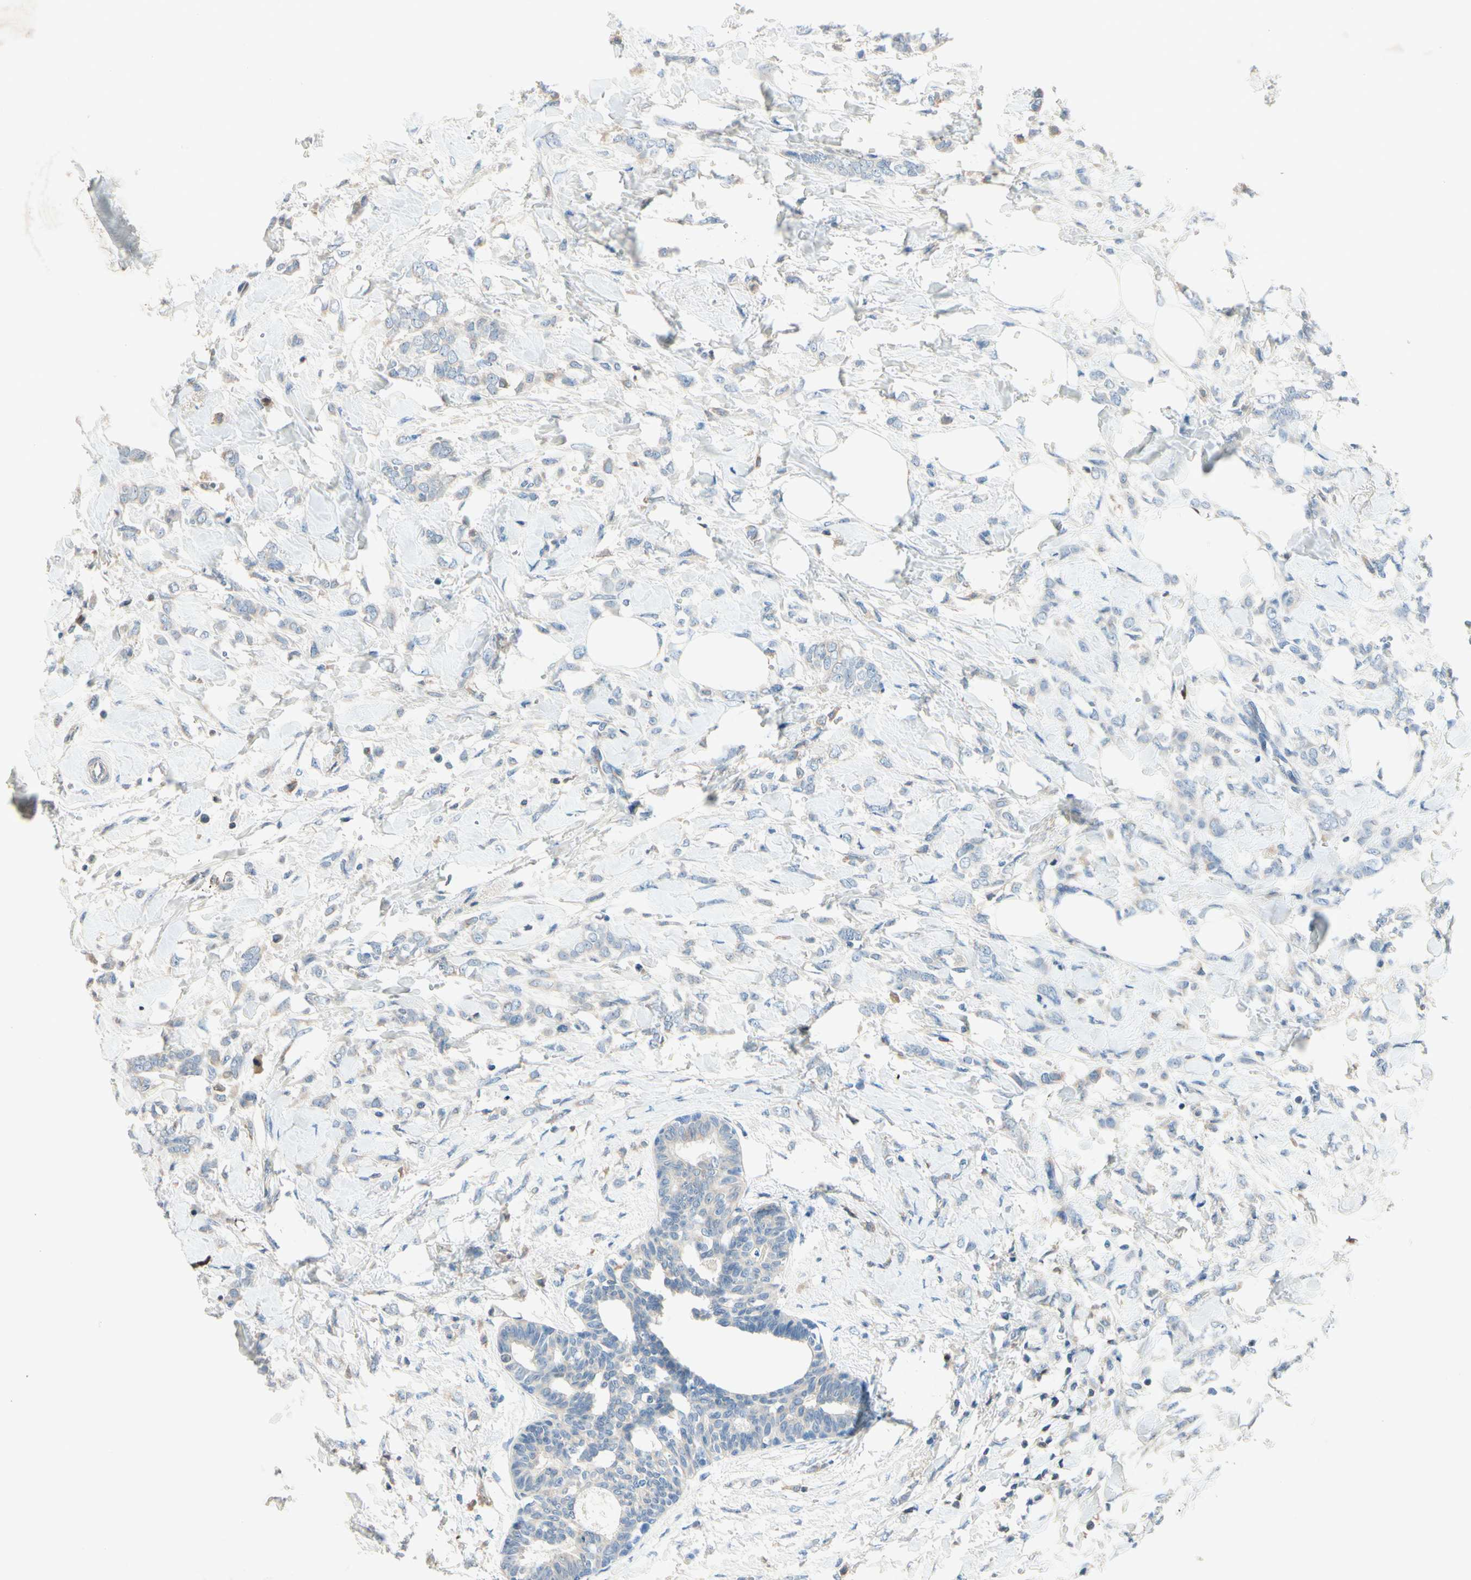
{"staining": {"intensity": "negative", "quantity": "none", "location": "none"}, "tissue": "breast cancer", "cell_type": "Tumor cells", "image_type": "cancer", "snomed": [{"axis": "morphology", "description": "Lobular carcinoma, in situ"}, {"axis": "morphology", "description": "Lobular carcinoma"}, {"axis": "topography", "description": "Breast"}], "caption": "Histopathology image shows no protein expression in tumor cells of breast cancer tissue.", "gene": "IL1RL1", "patient": {"sex": "female", "age": 41}}